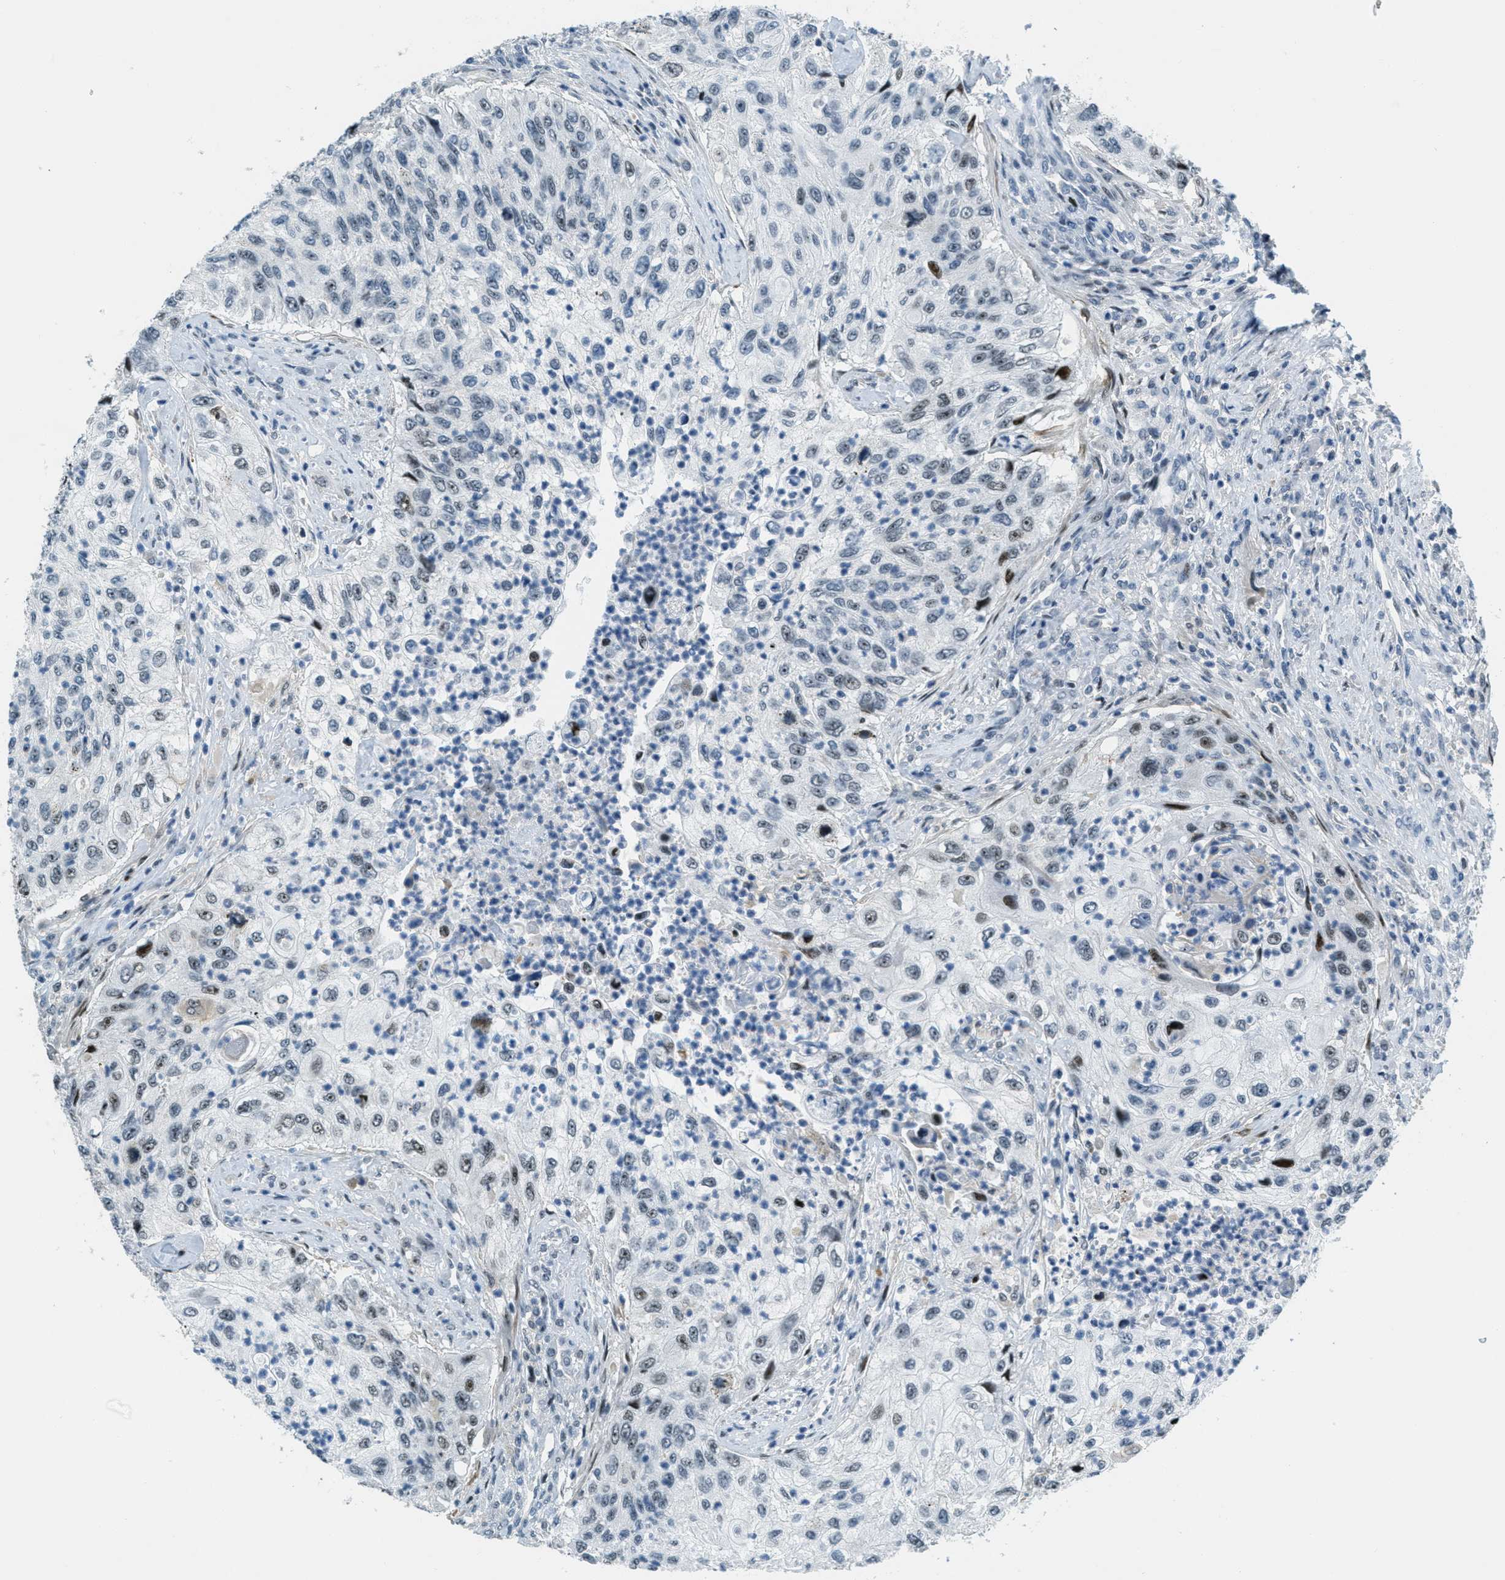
{"staining": {"intensity": "negative", "quantity": "none", "location": "none"}, "tissue": "urothelial cancer", "cell_type": "Tumor cells", "image_type": "cancer", "snomed": [{"axis": "morphology", "description": "Urothelial carcinoma, High grade"}, {"axis": "topography", "description": "Urinary bladder"}], "caption": "Immunohistochemistry of urothelial carcinoma (high-grade) demonstrates no staining in tumor cells.", "gene": "ZDHHC23", "patient": {"sex": "female", "age": 60}}